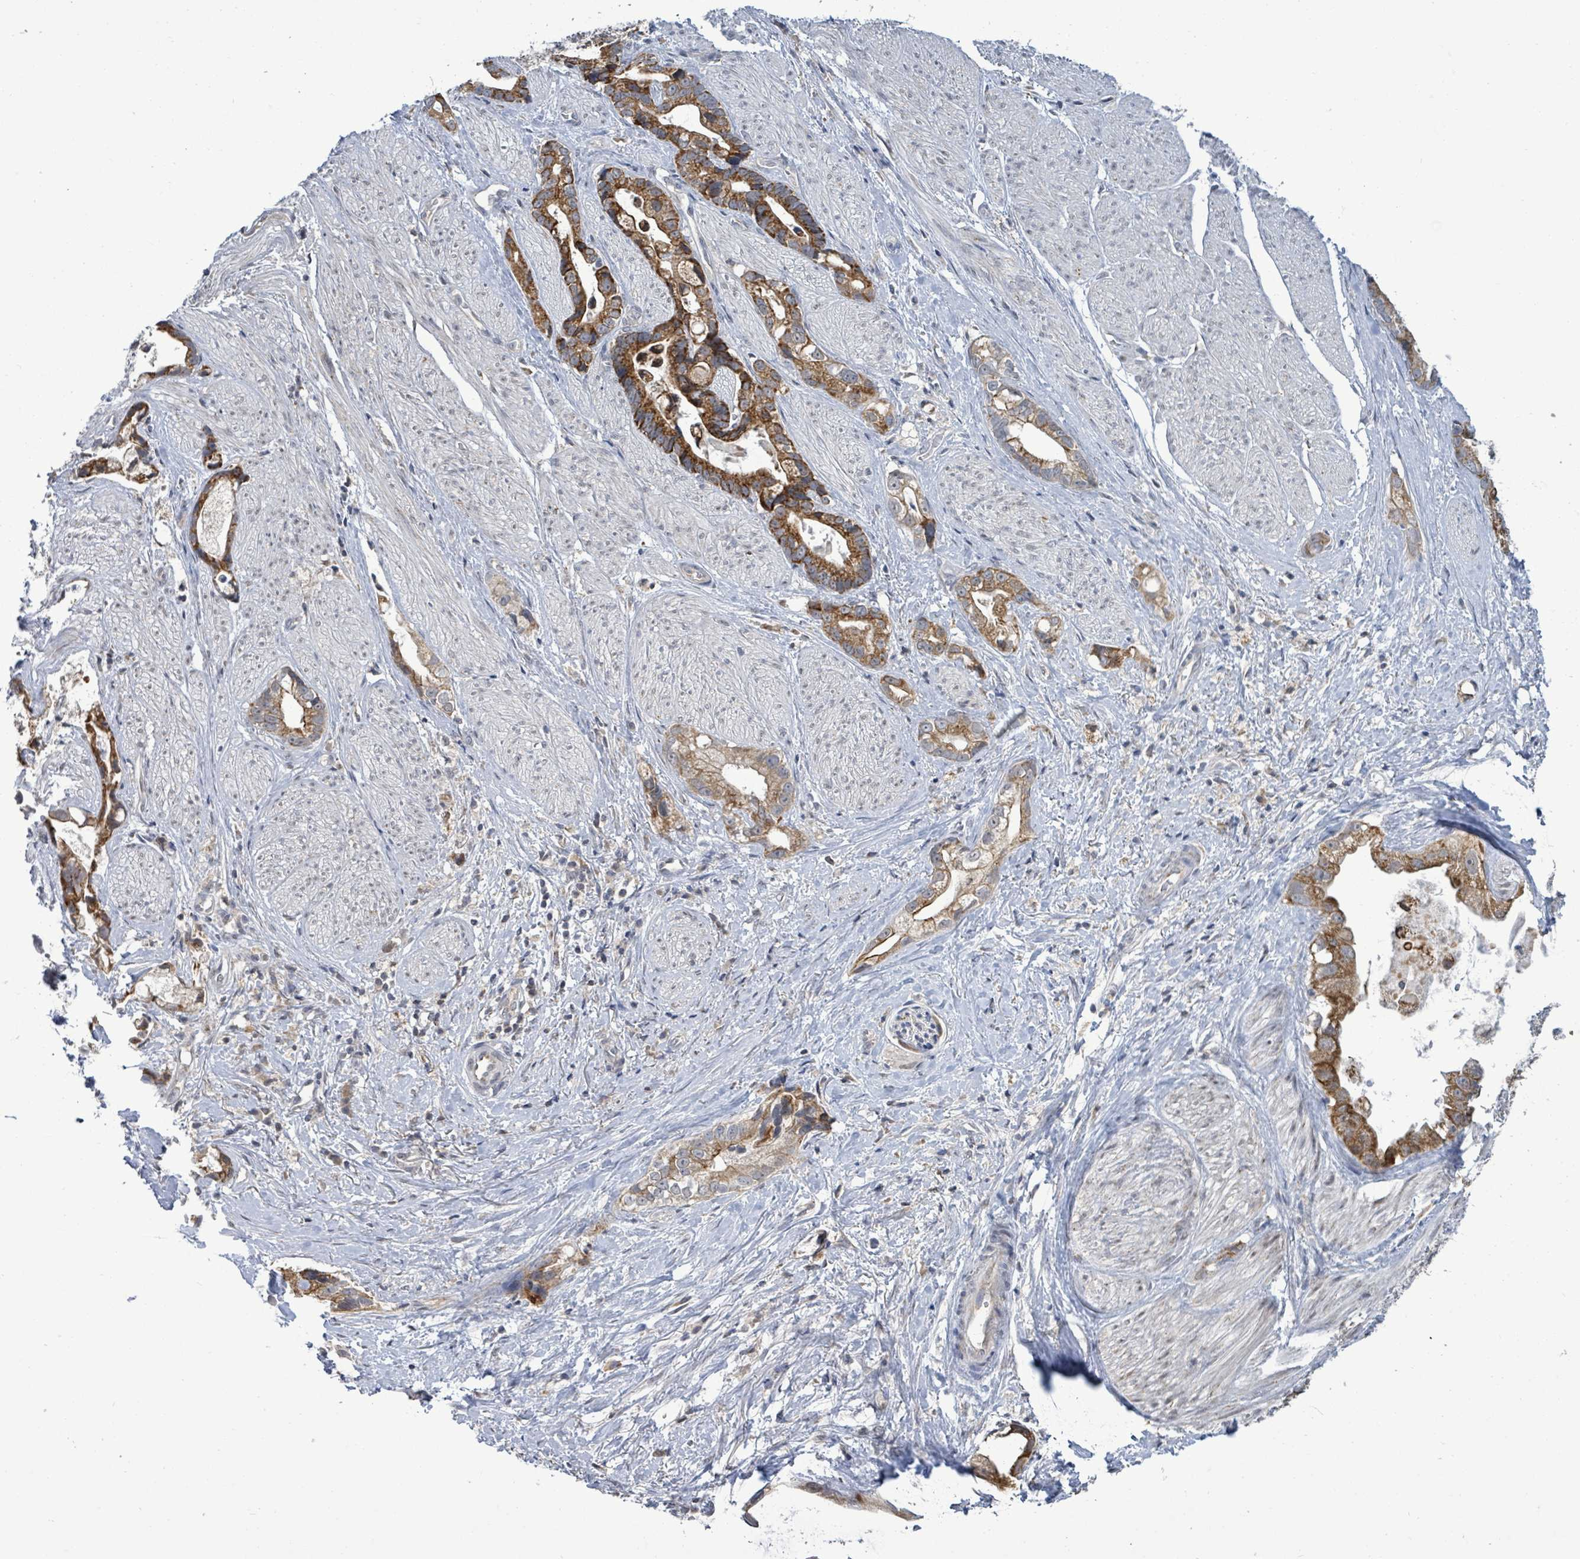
{"staining": {"intensity": "strong", "quantity": ">75%", "location": "cytoplasmic/membranous"}, "tissue": "stomach cancer", "cell_type": "Tumor cells", "image_type": "cancer", "snomed": [{"axis": "morphology", "description": "Adenocarcinoma, NOS"}, {"axis": "topography", "description": "Stomach"}], "caption": "Protein expression analysis of stomach cancer displays strong cytoplasmic/membranous positivity in approximately >75% of tumor cells.", "gene": "COQ10B", "patient": {"sex": "male", "age": 55}}